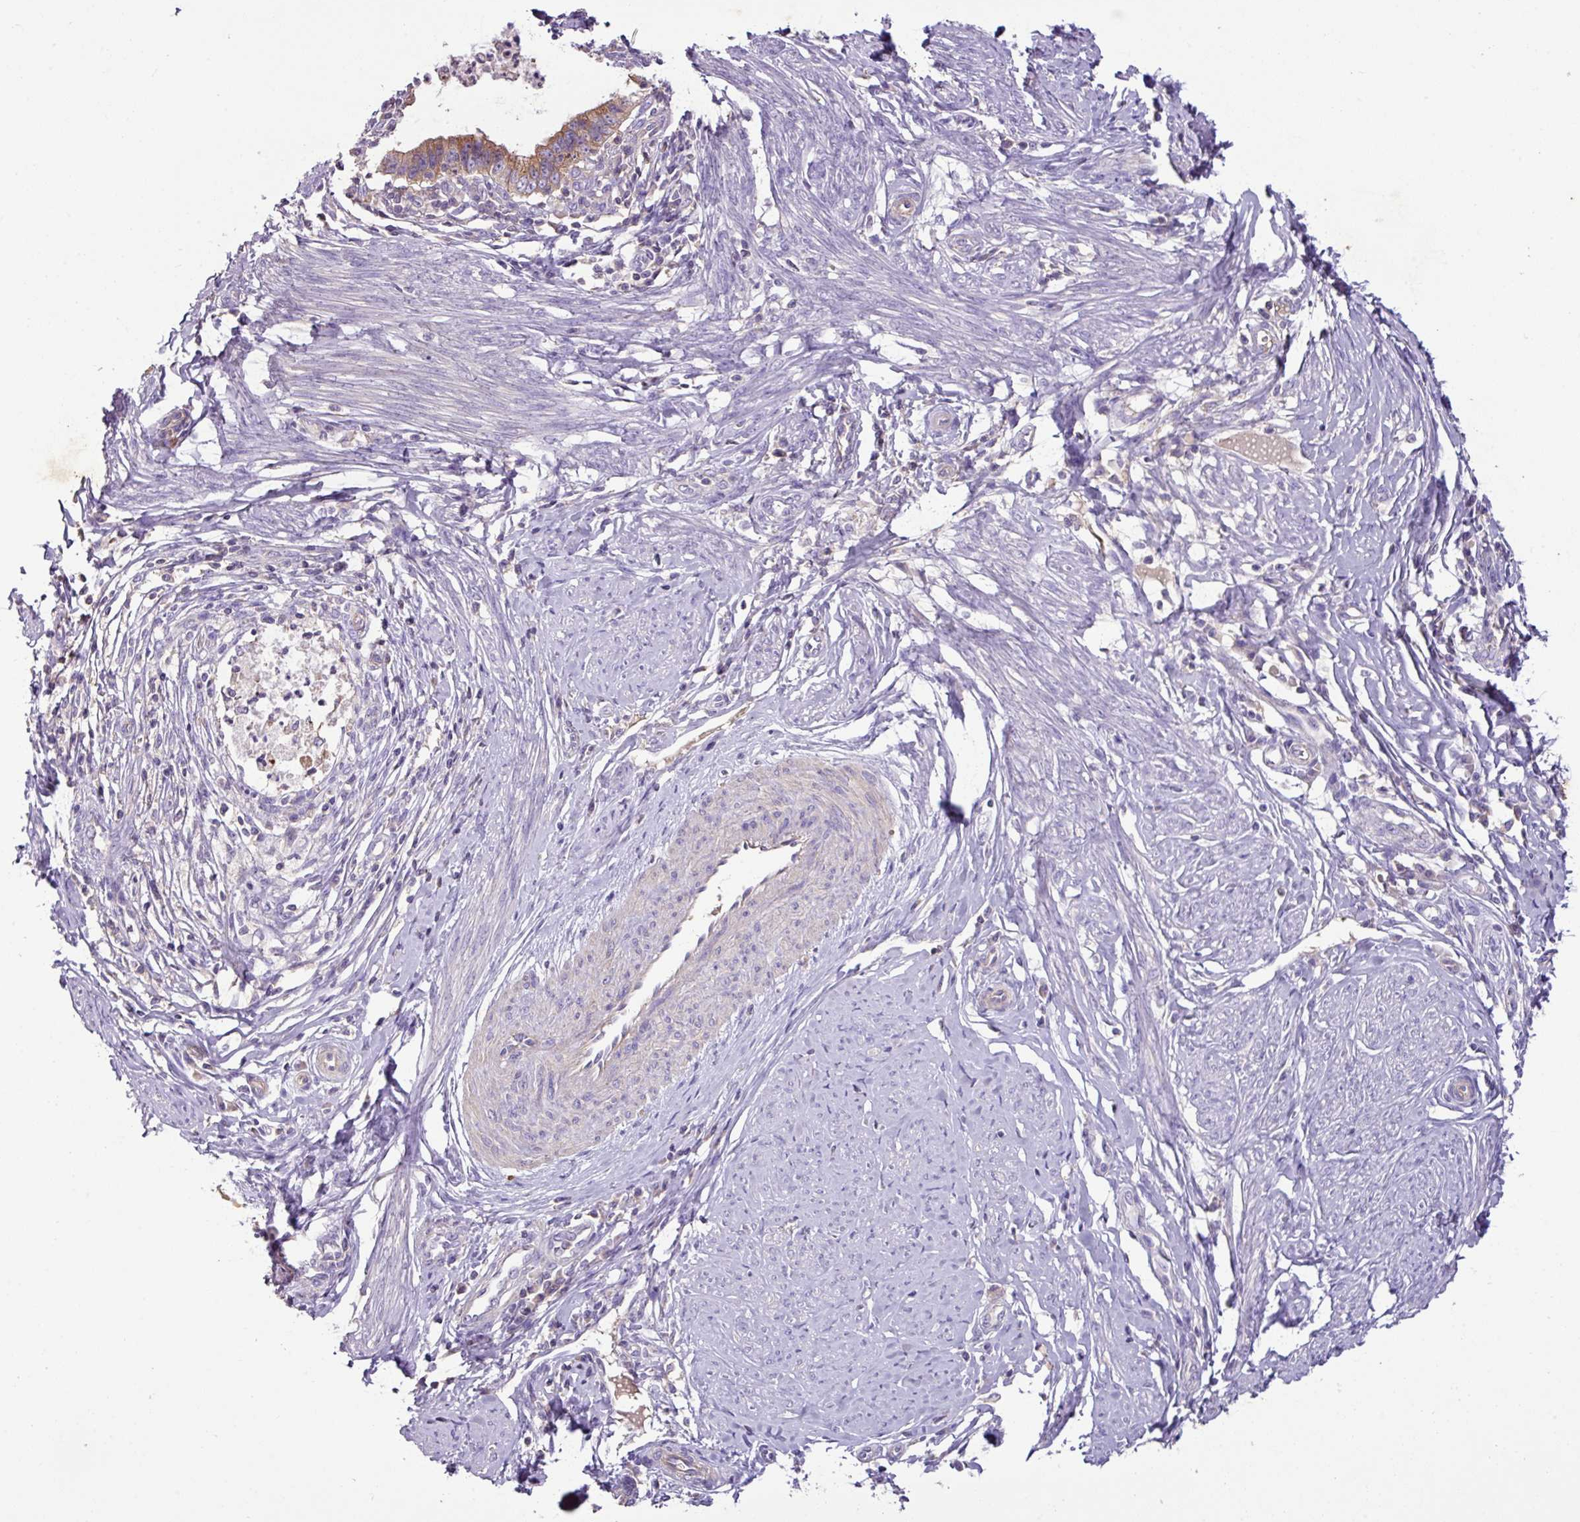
{"staining": {"intensity": "moderate", "quantity": ">75%", "location": "cytoplasmic/membranous"}, "tissue": "cervical cancer", "cell_type": "Tumor cells", "image_type": "cancer", "snomed": [{"axis": "morphology", "description": "Adenocarcinoma, NOS"}, {"axis": "topography", "description": "Cervix"}], "caption": "Immunohistochemical staining of human adenocarcinoma (cervical) demonstrates medium levels of moderate cytoplasmic/membranous positivity in about >75% of tumor cells.", "gene": "AGR3", "patient": {"sex": "female", "age": 36}}